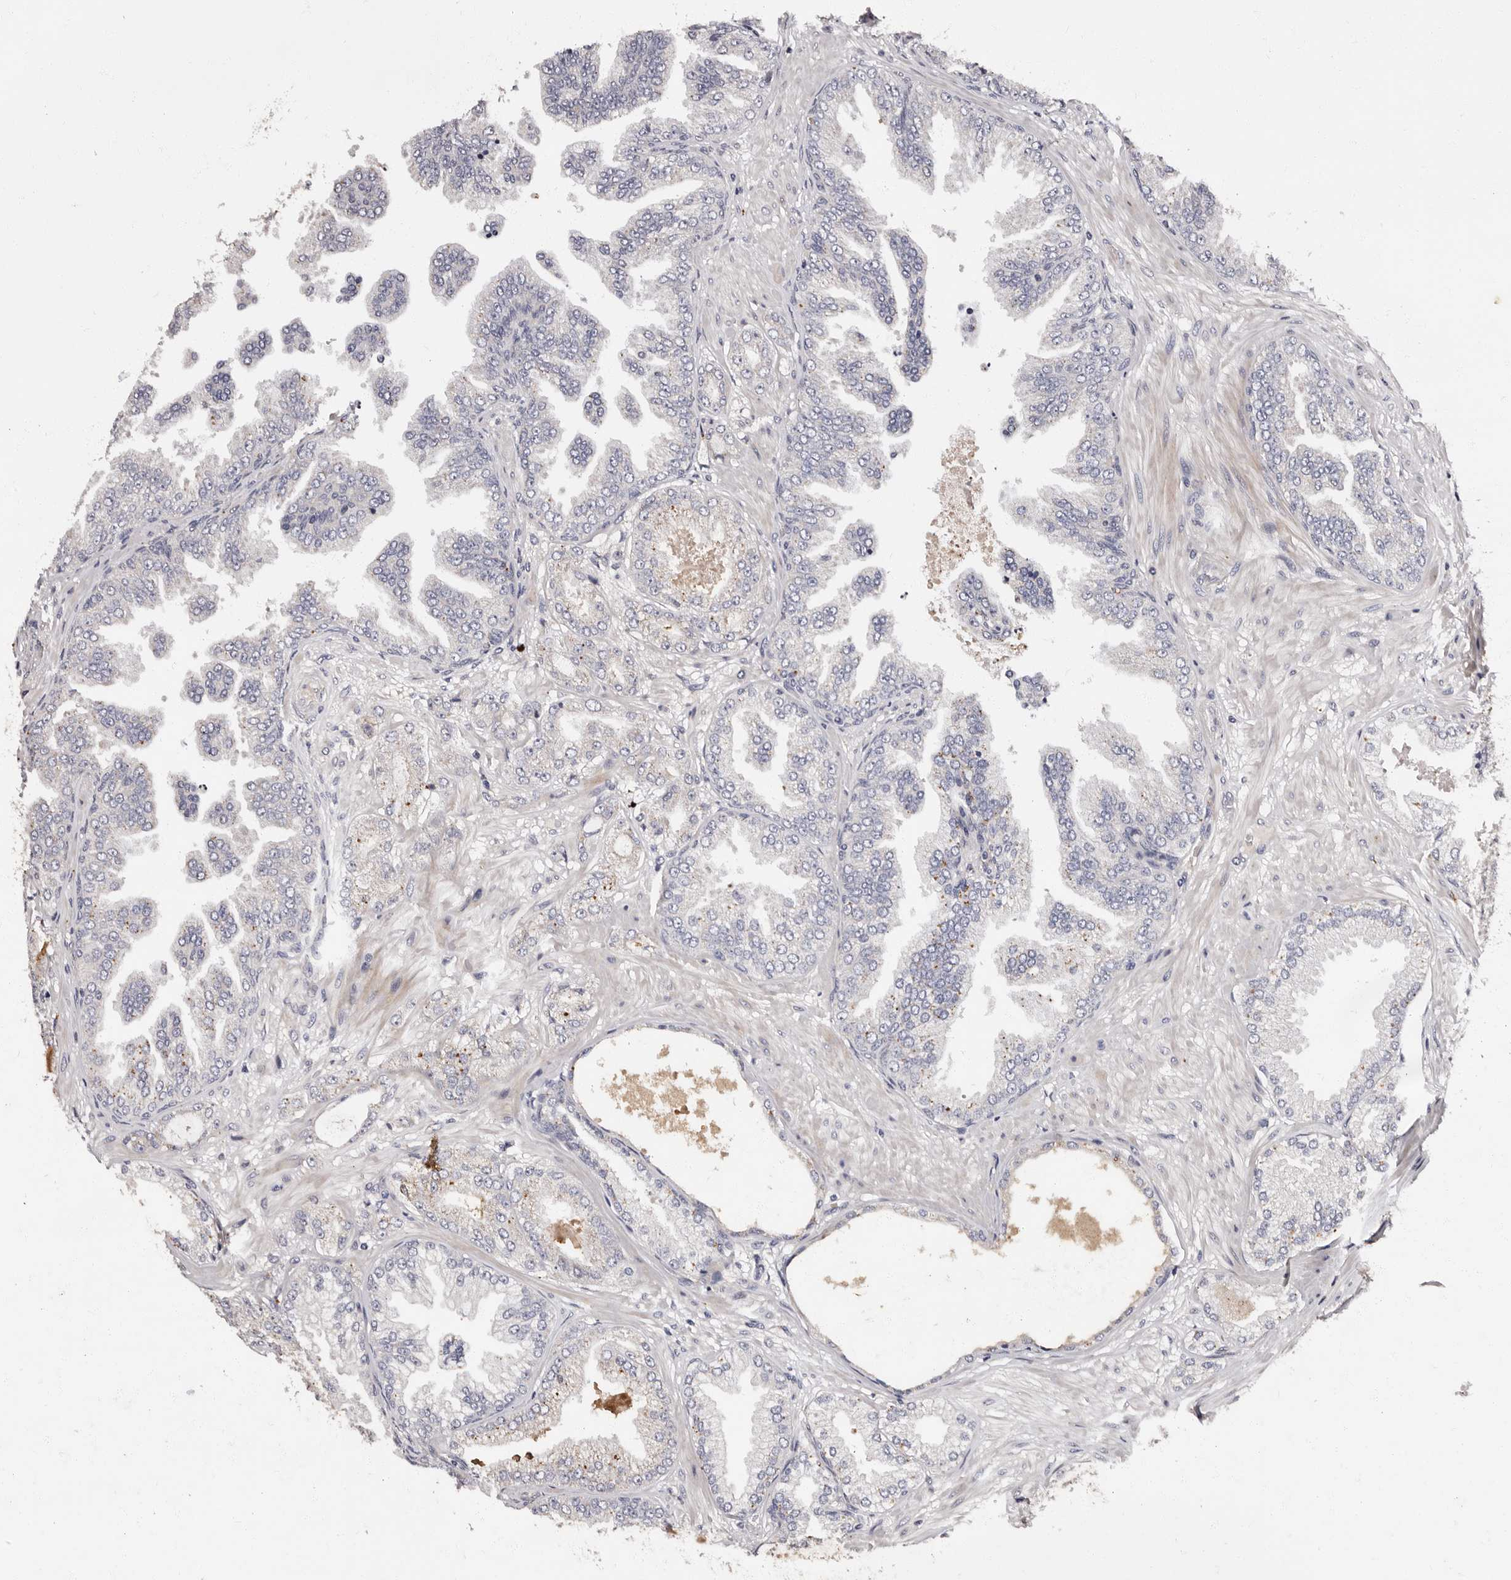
{"staining": {"intensity": "negative", "quantity": "none", "location": "none"}, "tissue": "prostate cancer", "cell_type": "Tumor cells", "image_type": "cancer", "snomed": [{"axis": "morphology", "description": "Adenocarcinoma, Low grade"}, {"axis": "topography", "description": "Prostate"}], "caption": "Adenocarcinoma (low-grade) (prostate) was stained to show a protein in brown. There is no significant staining in tumor cells.", "gene": "ADCK5", "patient": {"sex": "male", "age": 63}}